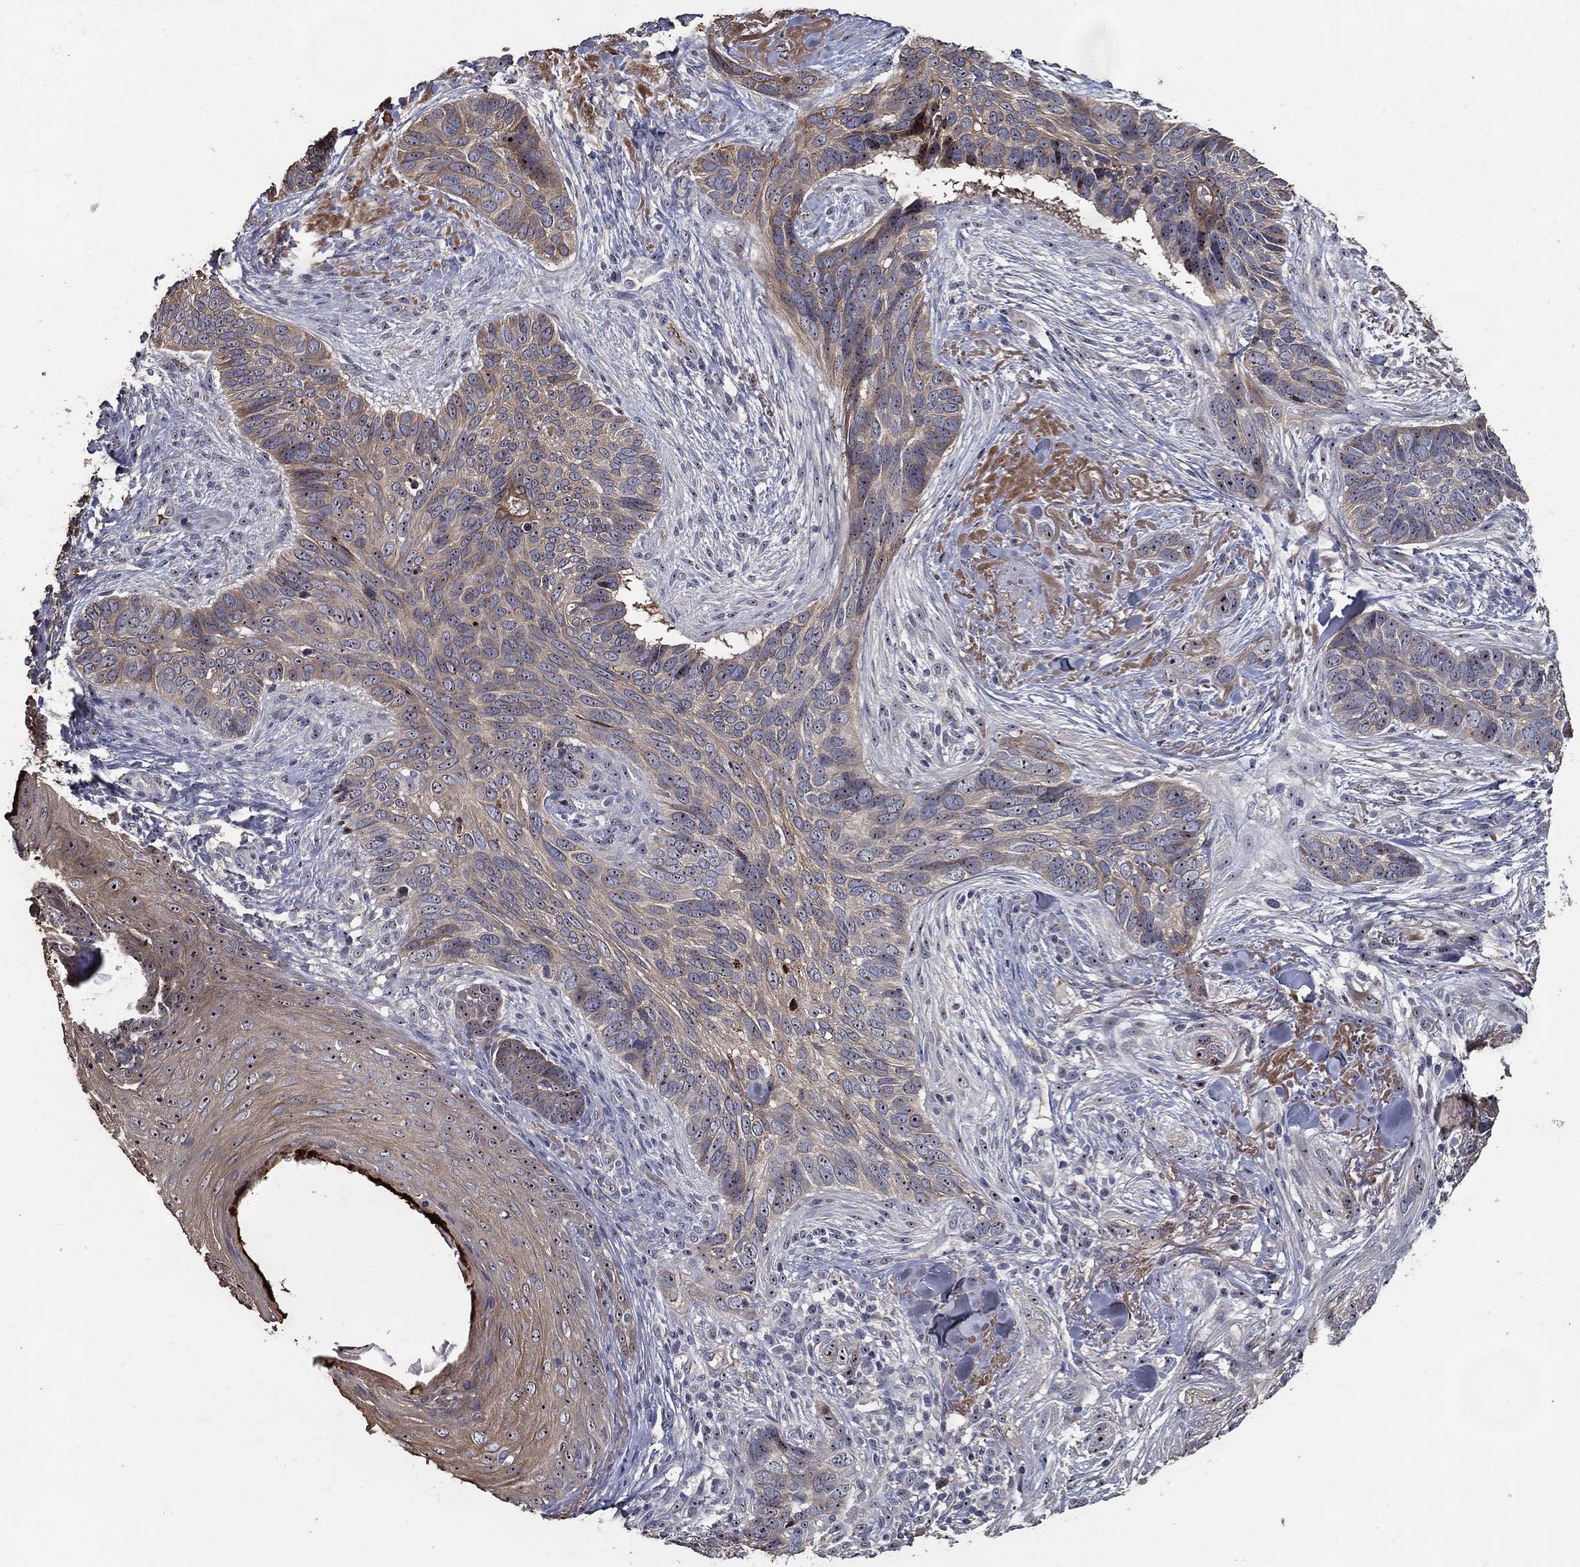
{"staining": {"intensity": "weak", "quantity": "<25%", "location": "cytoplasmic/membranous"}, "tissue": "skin cancer", "cell_type": "Tumor cells", "image_type": "cancer", "snomed": [{"axis": "morphology", "description": "Basal cell carcinoma"}, {"axis": "topography", "description": "Skin"}], "caption": "DAB immunohistochemical staining of human skin cancer shows no significant staining in tumor cells. Brightfield microscopy of immunohistochemistry stained with DAB (brown) and hematoxylin (blue), captured at high magnification.", "gene": "EFNA1", "patient": {"sex": "male", "age": 91}}